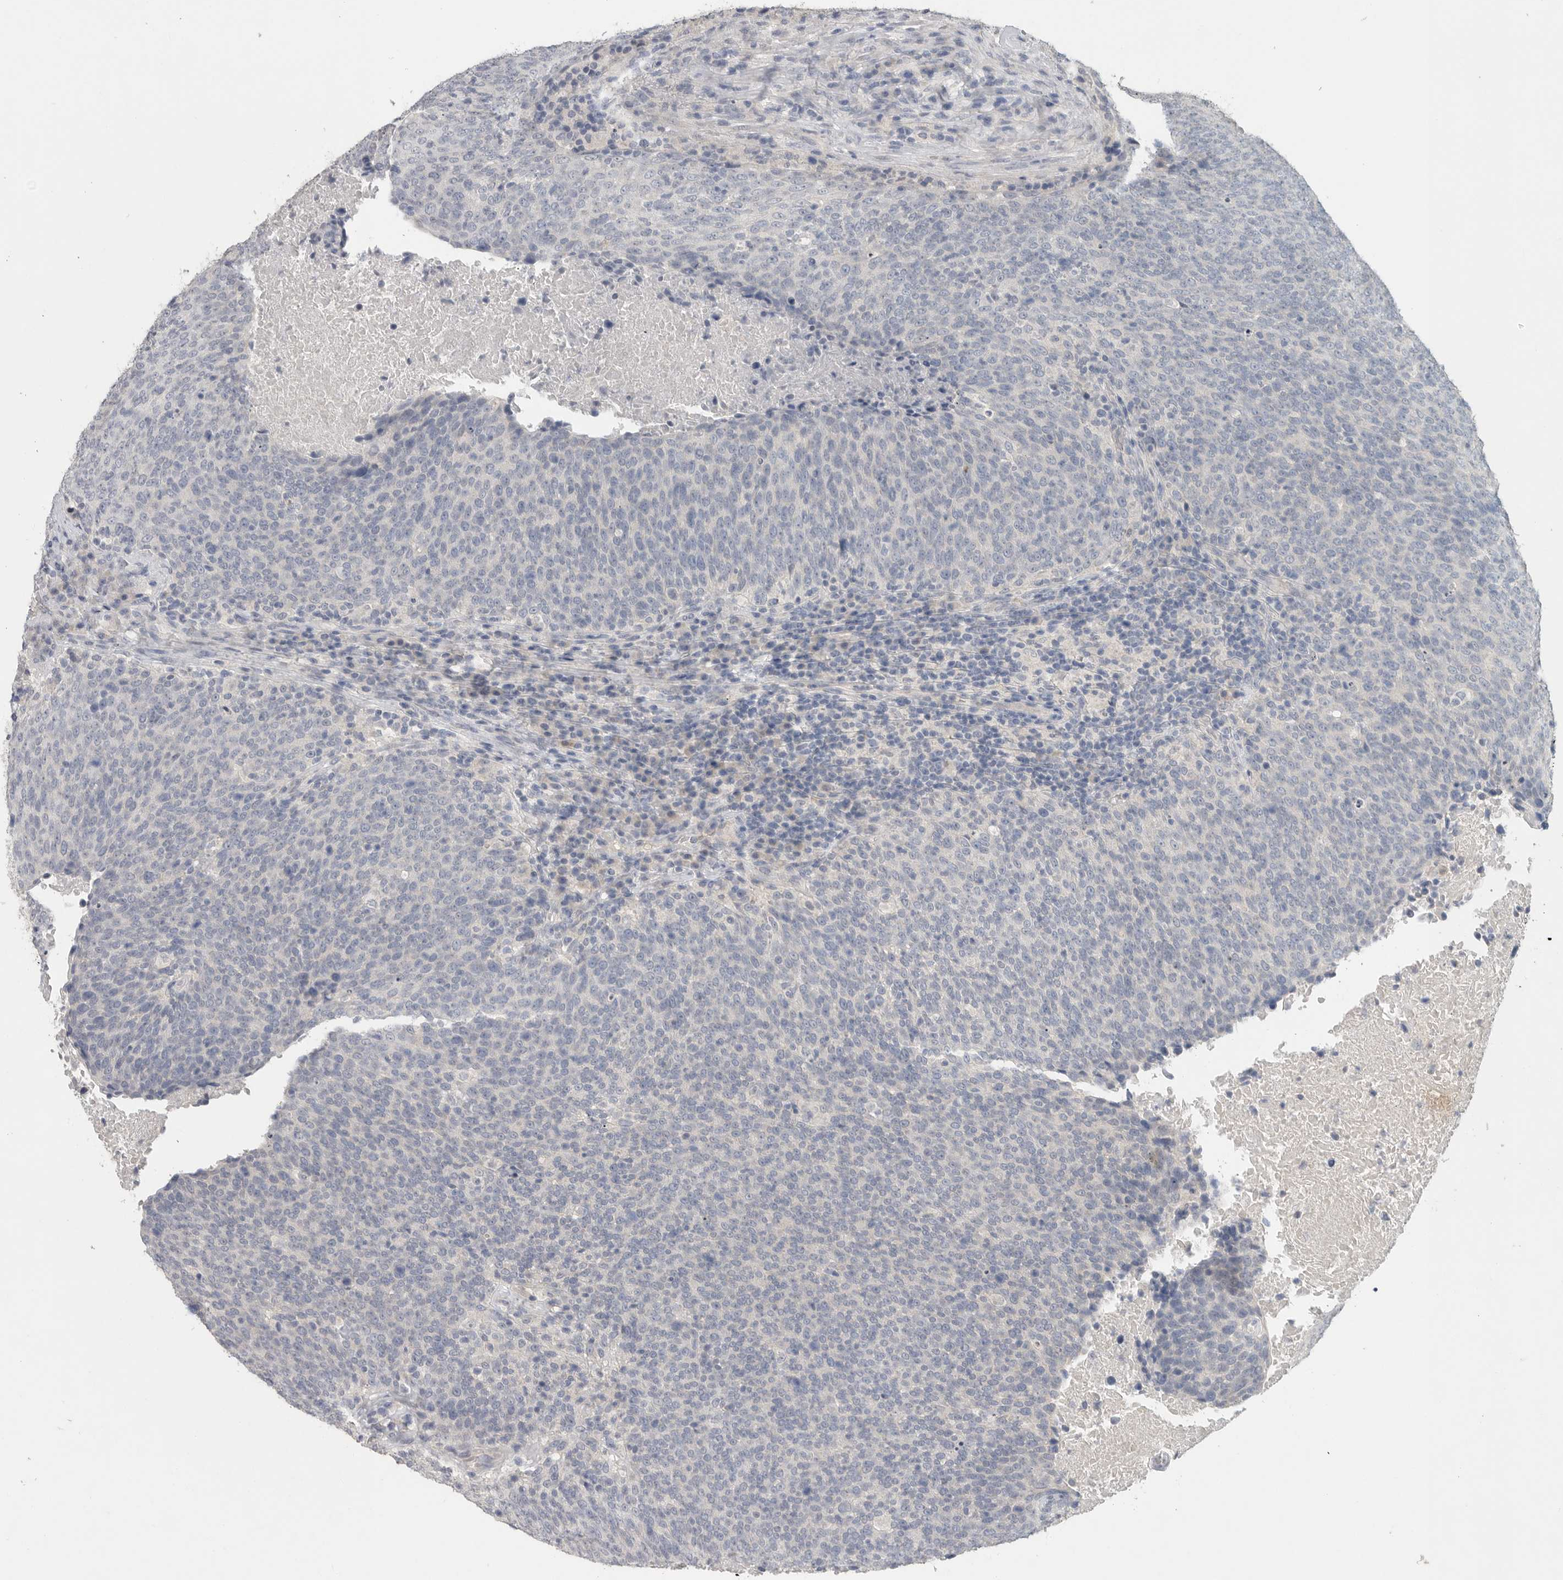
{"staining": {"intensity": "negative", "quantity": "none", "location": "none"}, "tissue": "head and neck cancer", "cell_type": "Tumor cells", "image_type": "cancer", "snomed": [{"axis": "morphology", "description": "Squamous cell carcinoma, NOS"}, {"axis": "morphology", "description": "Squamous cell carcinoma, metastatic, NOS"}, {"axis": "topography", "description": "Lymph node"}, {"axis": "topography", "description": "Head-Neck"}], "caption": "There is no significant positivity in tumor cells of head and neck cancer (metastatic squamous cell carcinoma).", "gene": "REG4", "patient": {"sex": "male", "age": 62}}